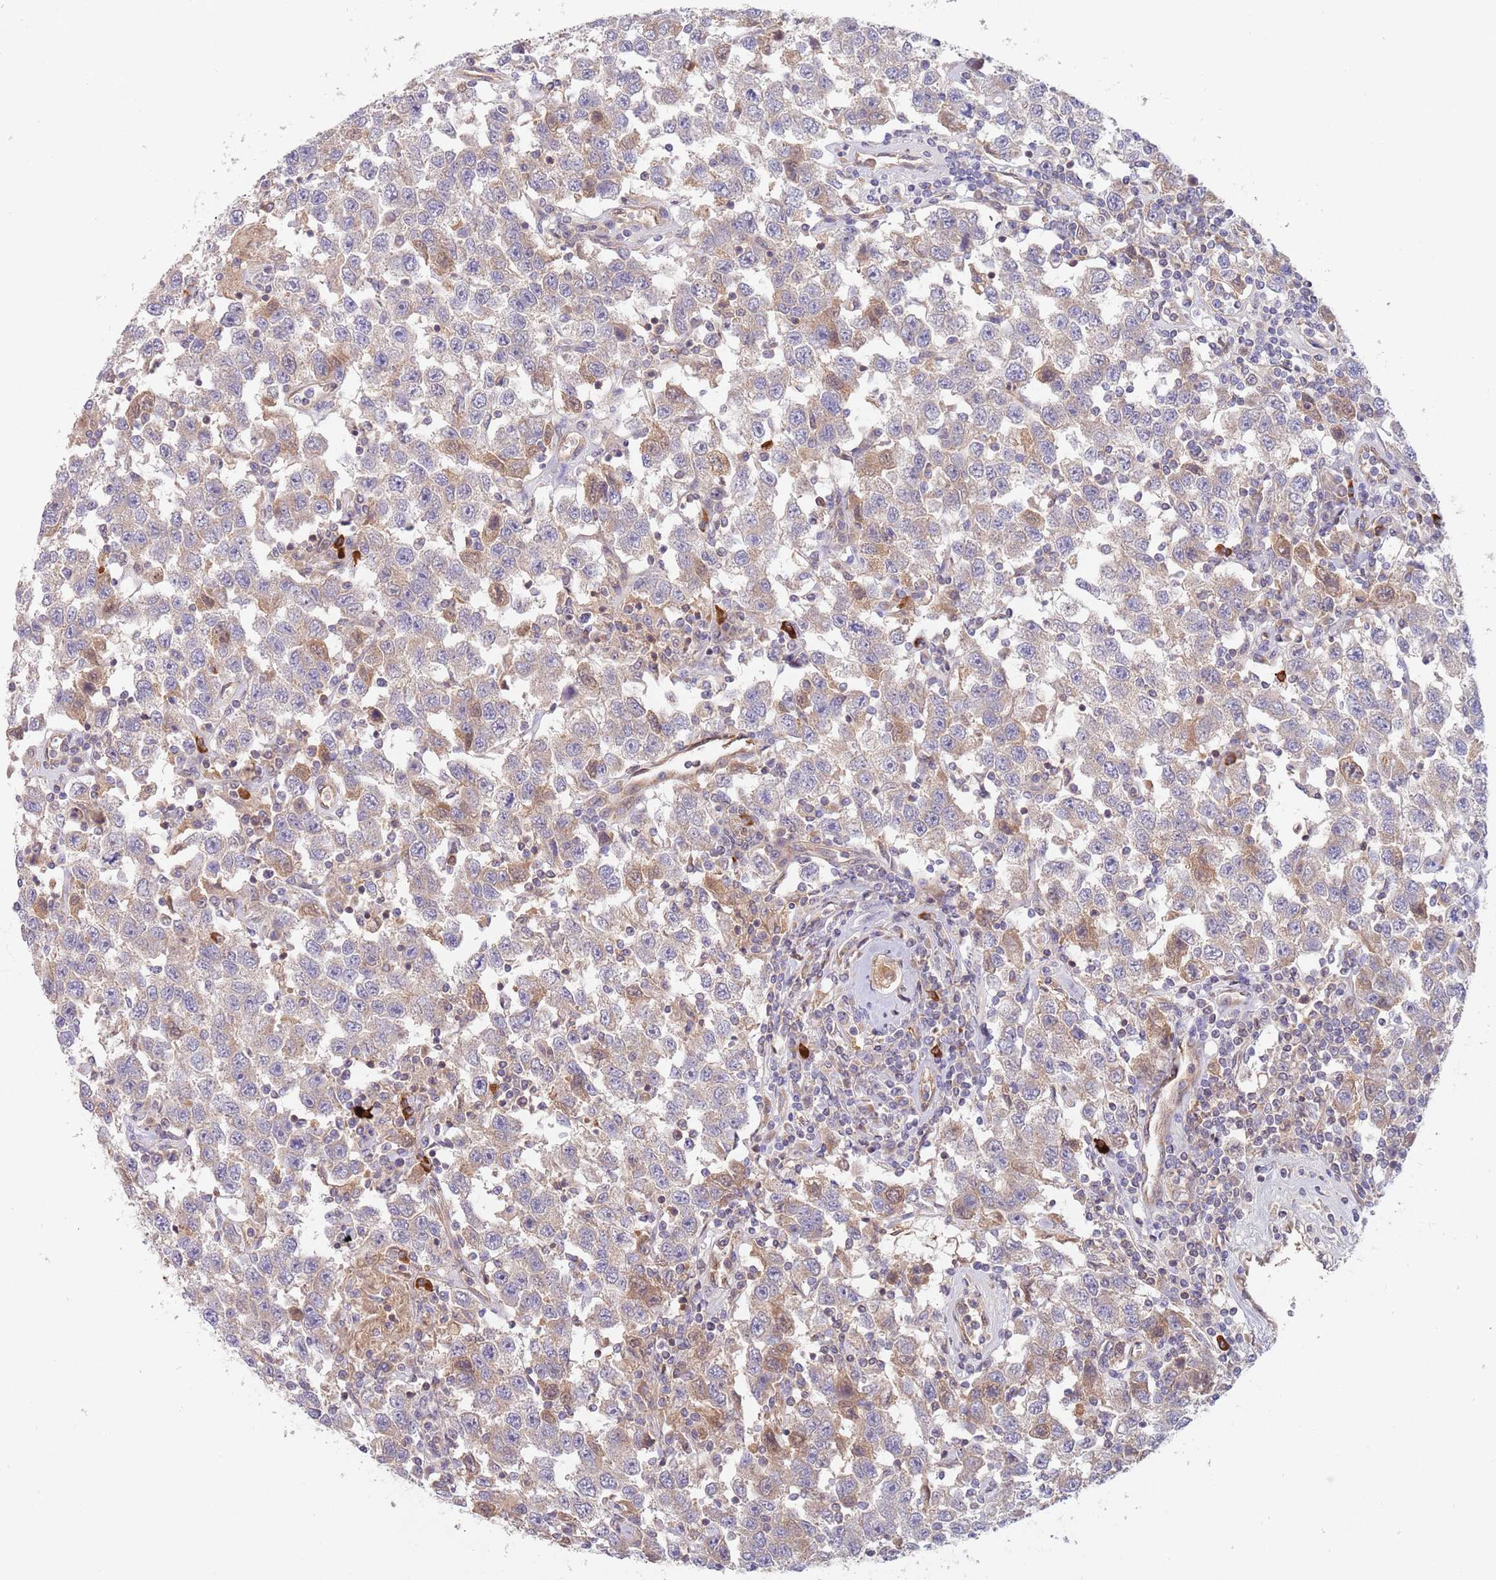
{"staining": {"intensity": "weak", "quantity": "<25%", "location": "cytoplasmic/membranous"}, "tissue": "testis cancer", "cell_type": "Tumor cells", "image_type": "cancer", "snomed": [{"axis": "morphology", "description": "Seminoma, NOS"}, {"axis": "topography", "description": "Testis"}], "caption": "IHC of human seminoma (testis) displays no staining in tumor cells.", "gene": "GUK1", "patient": {"sex": "male", "age": 41}}